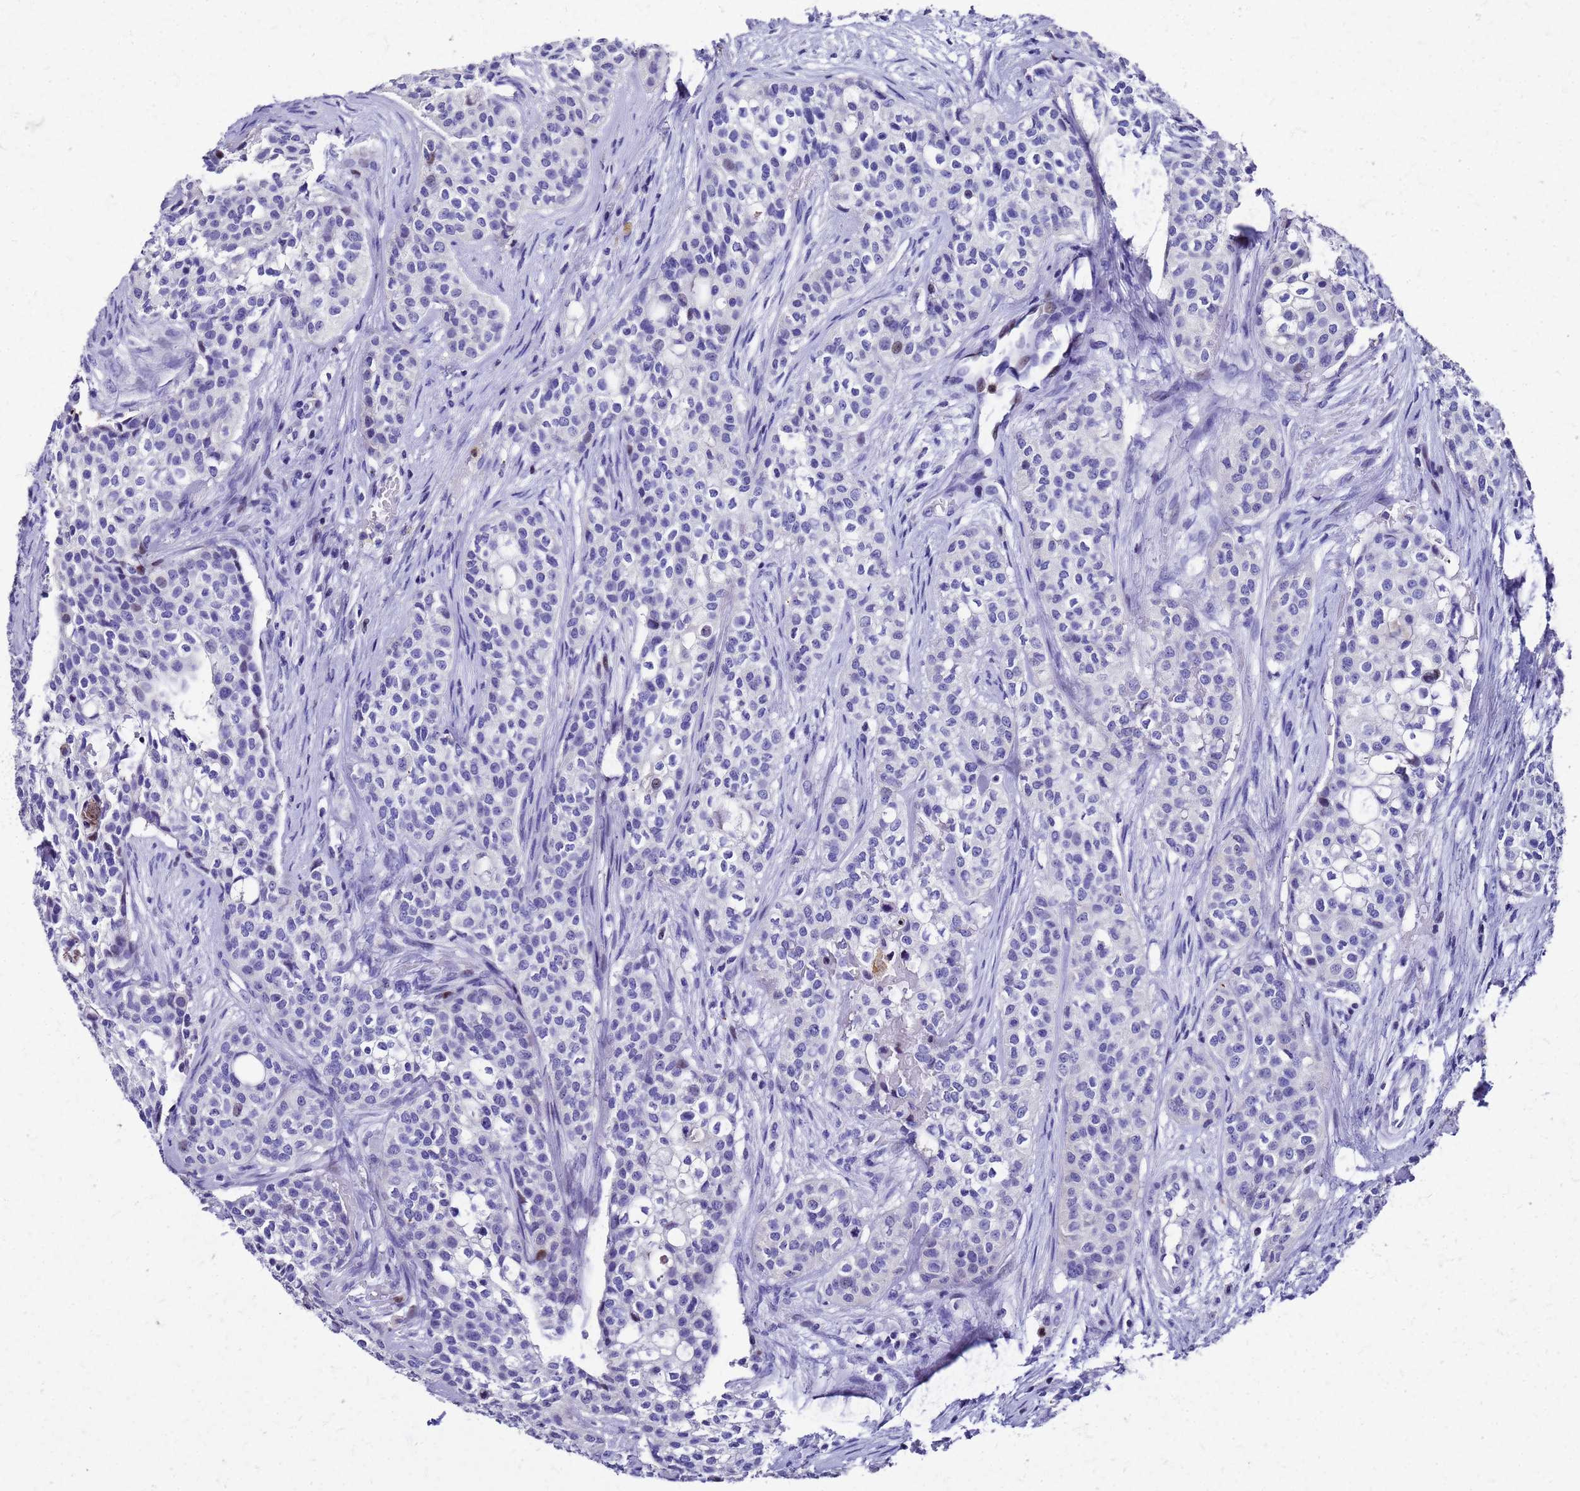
{"staining": {"intensity": "negative", "quantity": "none", "location": "none"}, "tissue": "head and neck cancer", "cell_type": "Tumor cells", "image_type": "cancer", "snomed": [{"axis": "morphology", "description": "Adenocarcinoma, NOS"}, {"axis": "topography", "description": "Head-Neck"}], "caption": "Tumor cells show no significant protein staining in head and neck cancer. (DAB (3,3'-diaminobenzidine) immunohistochemistry visualized using brightfield microscopy, high magnification).", "gene": "SMIM21", "patient": {"sex": "male", "age": 81}}